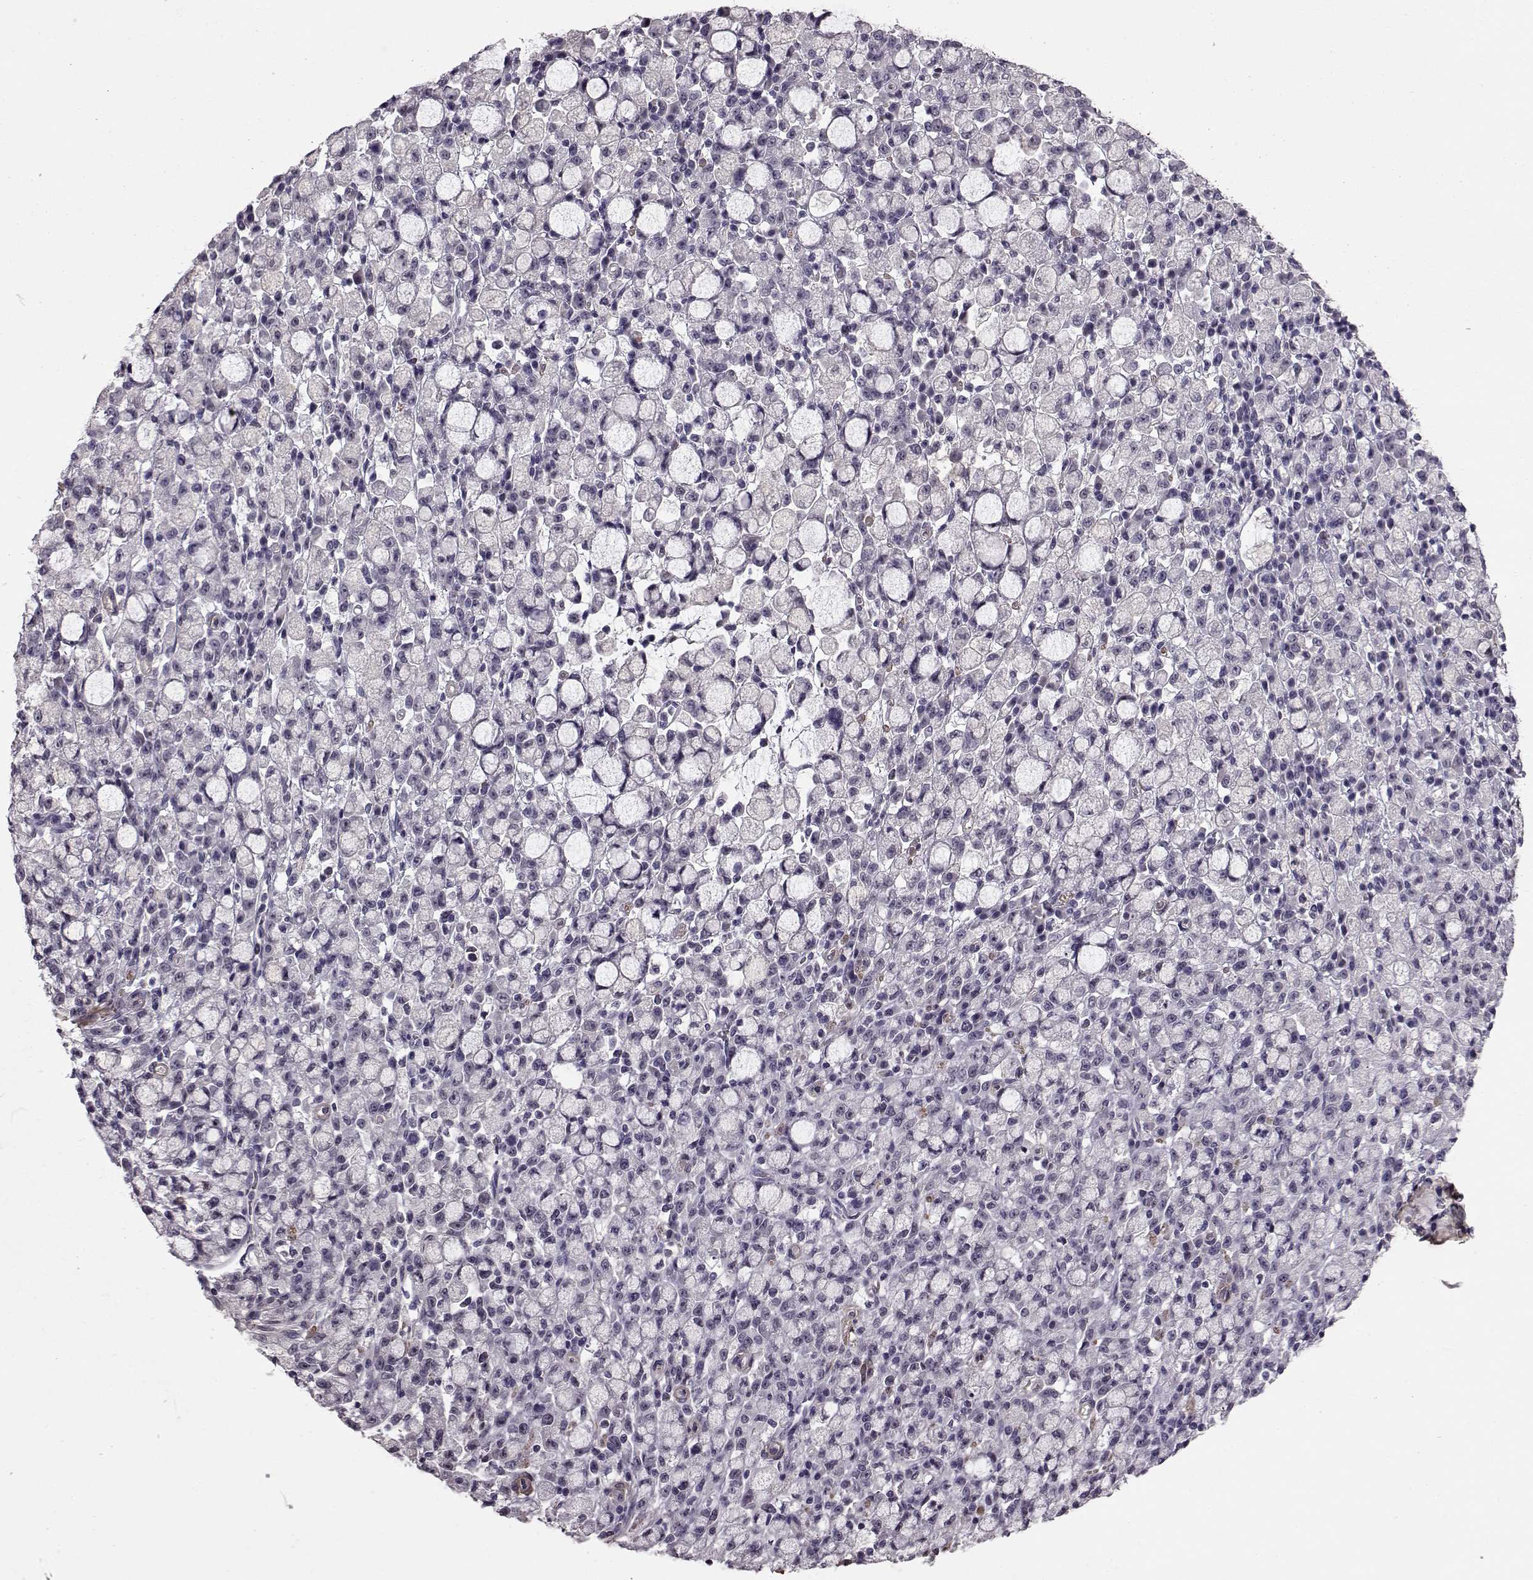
{"staining": {"intensity": "negative", "quantity": "none", "location": "none"}, "tissue": "stomach cancer", "cell_type": "Tumor cells", "image_type": "cancer", "snomed": [{"axis": "morphology", "description": "Adenocarcinoma, NOS"}, {"axis": "topography", "description": "Stomach"}], "caption": "This is an immunohistochemistry micrograph of stomach cancer. There is no expression in tumor cells.", "gene": "SLCO3A1", "patient": {"sex": "male", "age": 58}}